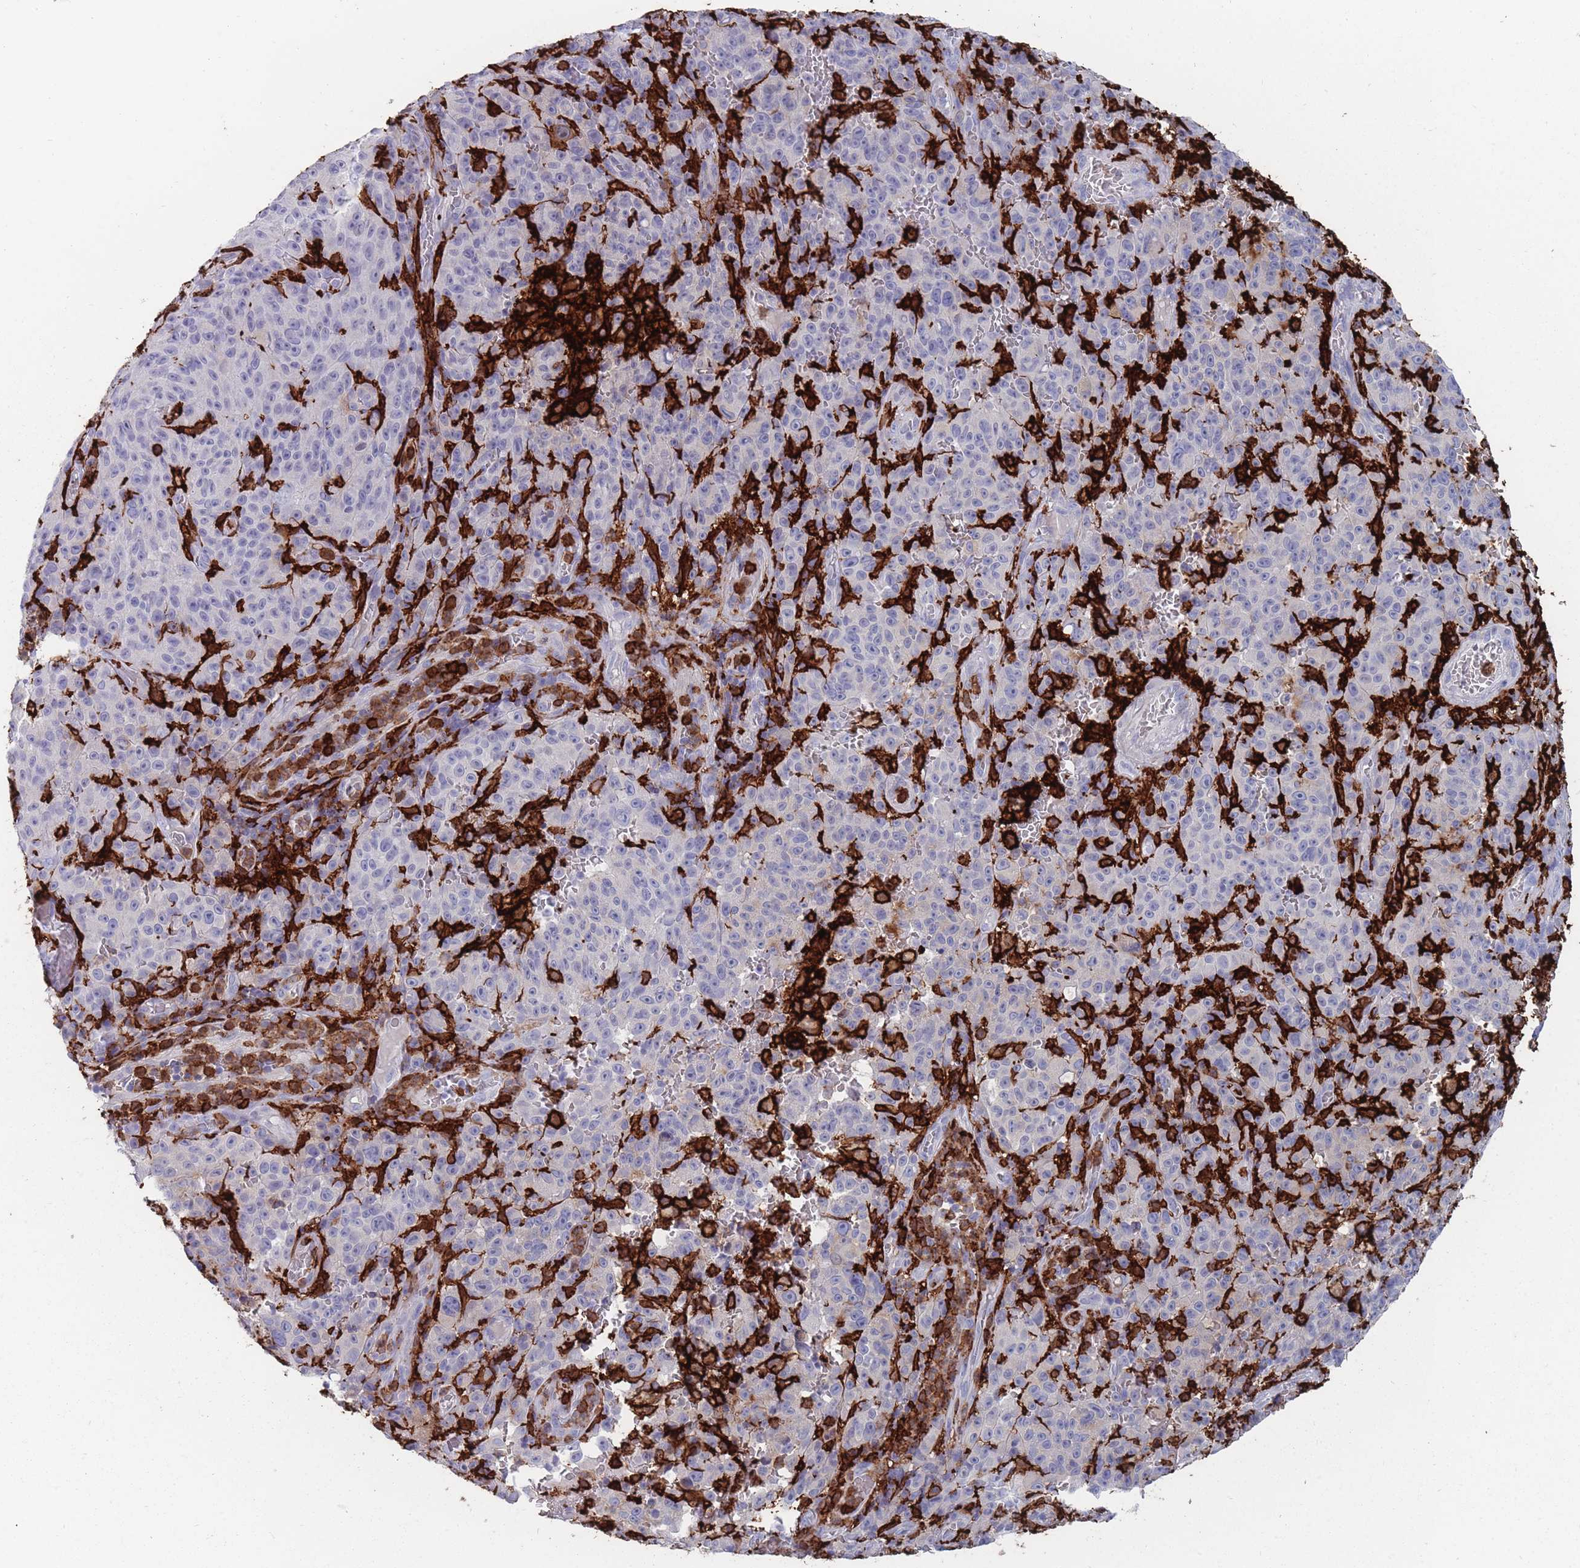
{"staining": {"intensity": "negative", "quantity": "none", "location": "none"}, "tissue": "melanoma", "cell_type": "Tumor cells", "image_type": "cancer", "snomed": [{"axis": "morphology", "description": "Malignant melanoma, NOS"}, {"axis": "topography", "description": "Skin"}], "caption": "Tumor cells are negative for brown protein staining in malignant melanoma.", "gene": "AIF1", "patient": {"sex": "female", "age": 82}}